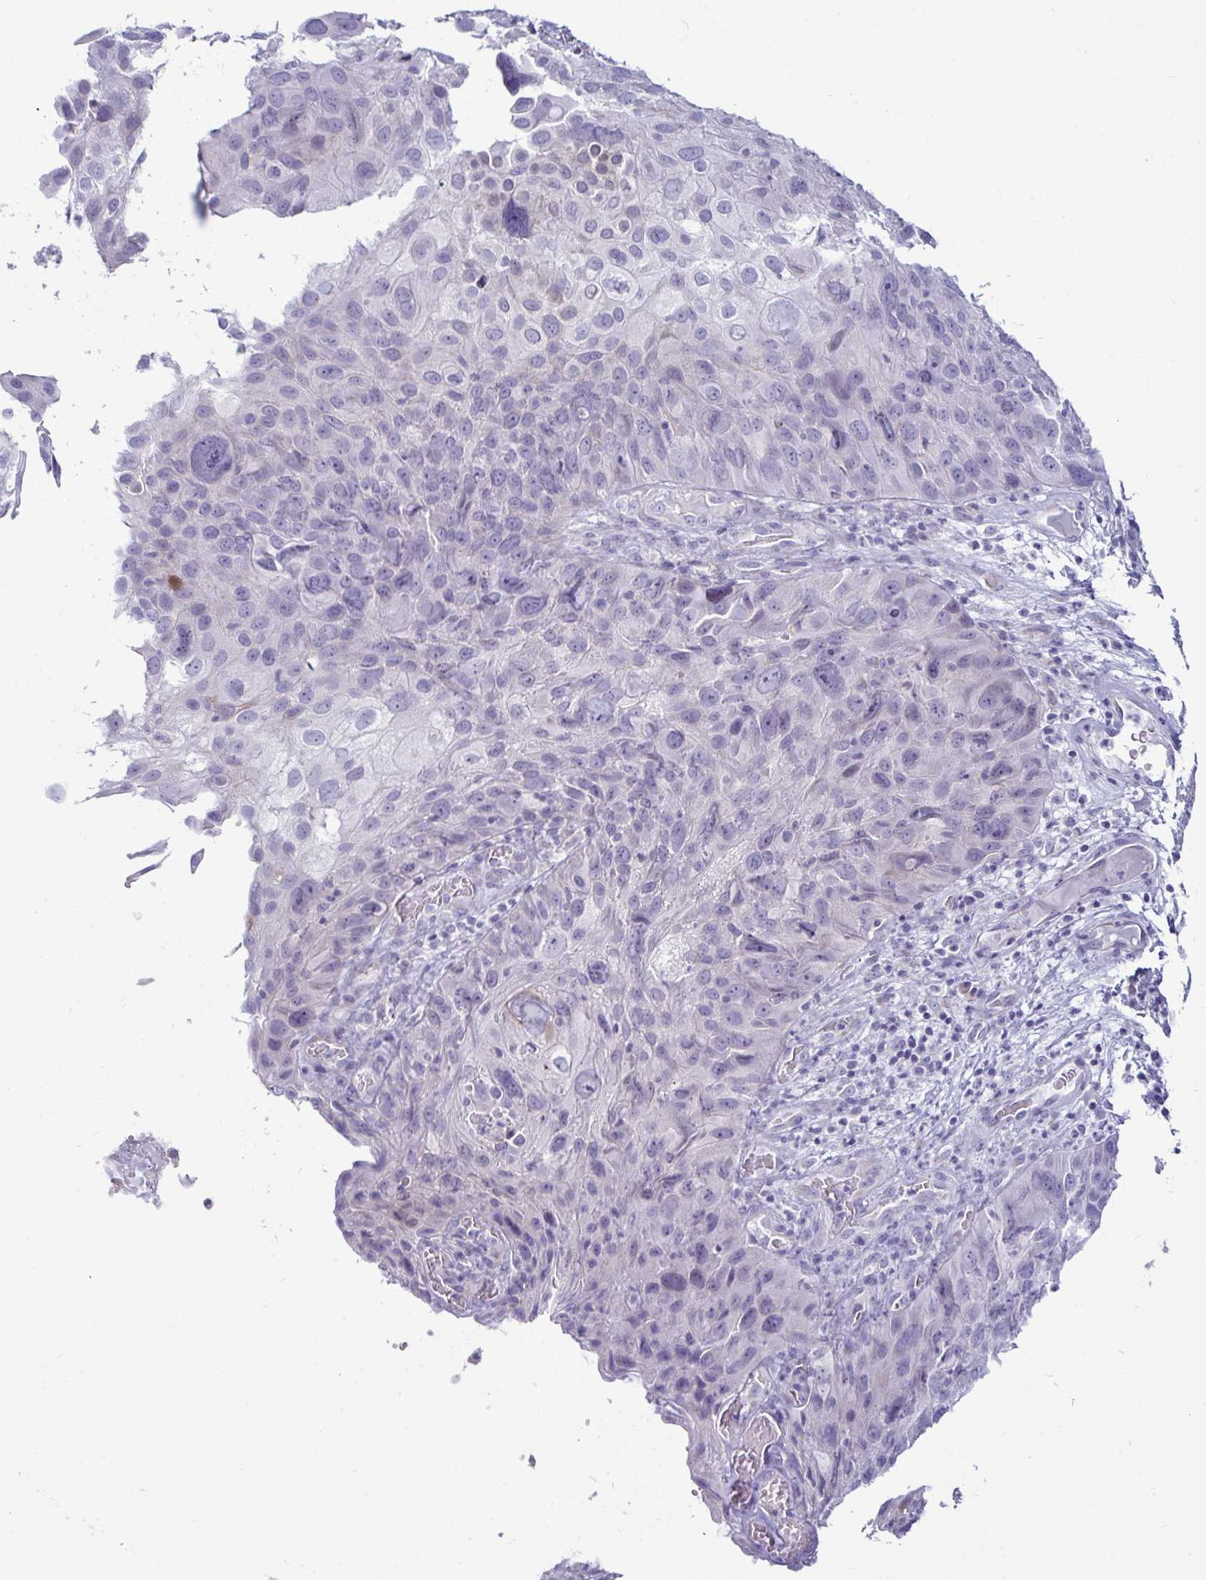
{"staining": {"intensity": "negative", "quantity": "none", "location": "none"}, "tissue": "skin cancer", "cell_type": "Tumor cells", "image_type": "cancer", "snomed": [{"axis": "morphology", "description": "Squamous cell carcinoma, NOS"}, {"axis": "topography", "description": "Skin"}], "caption": "Immunohistochemistry of human squamous cell carcinoma (skin) displays no staining in tumor cells.", "gene": "TFPI2", "patient": {"sex": "male", "age": 87}}